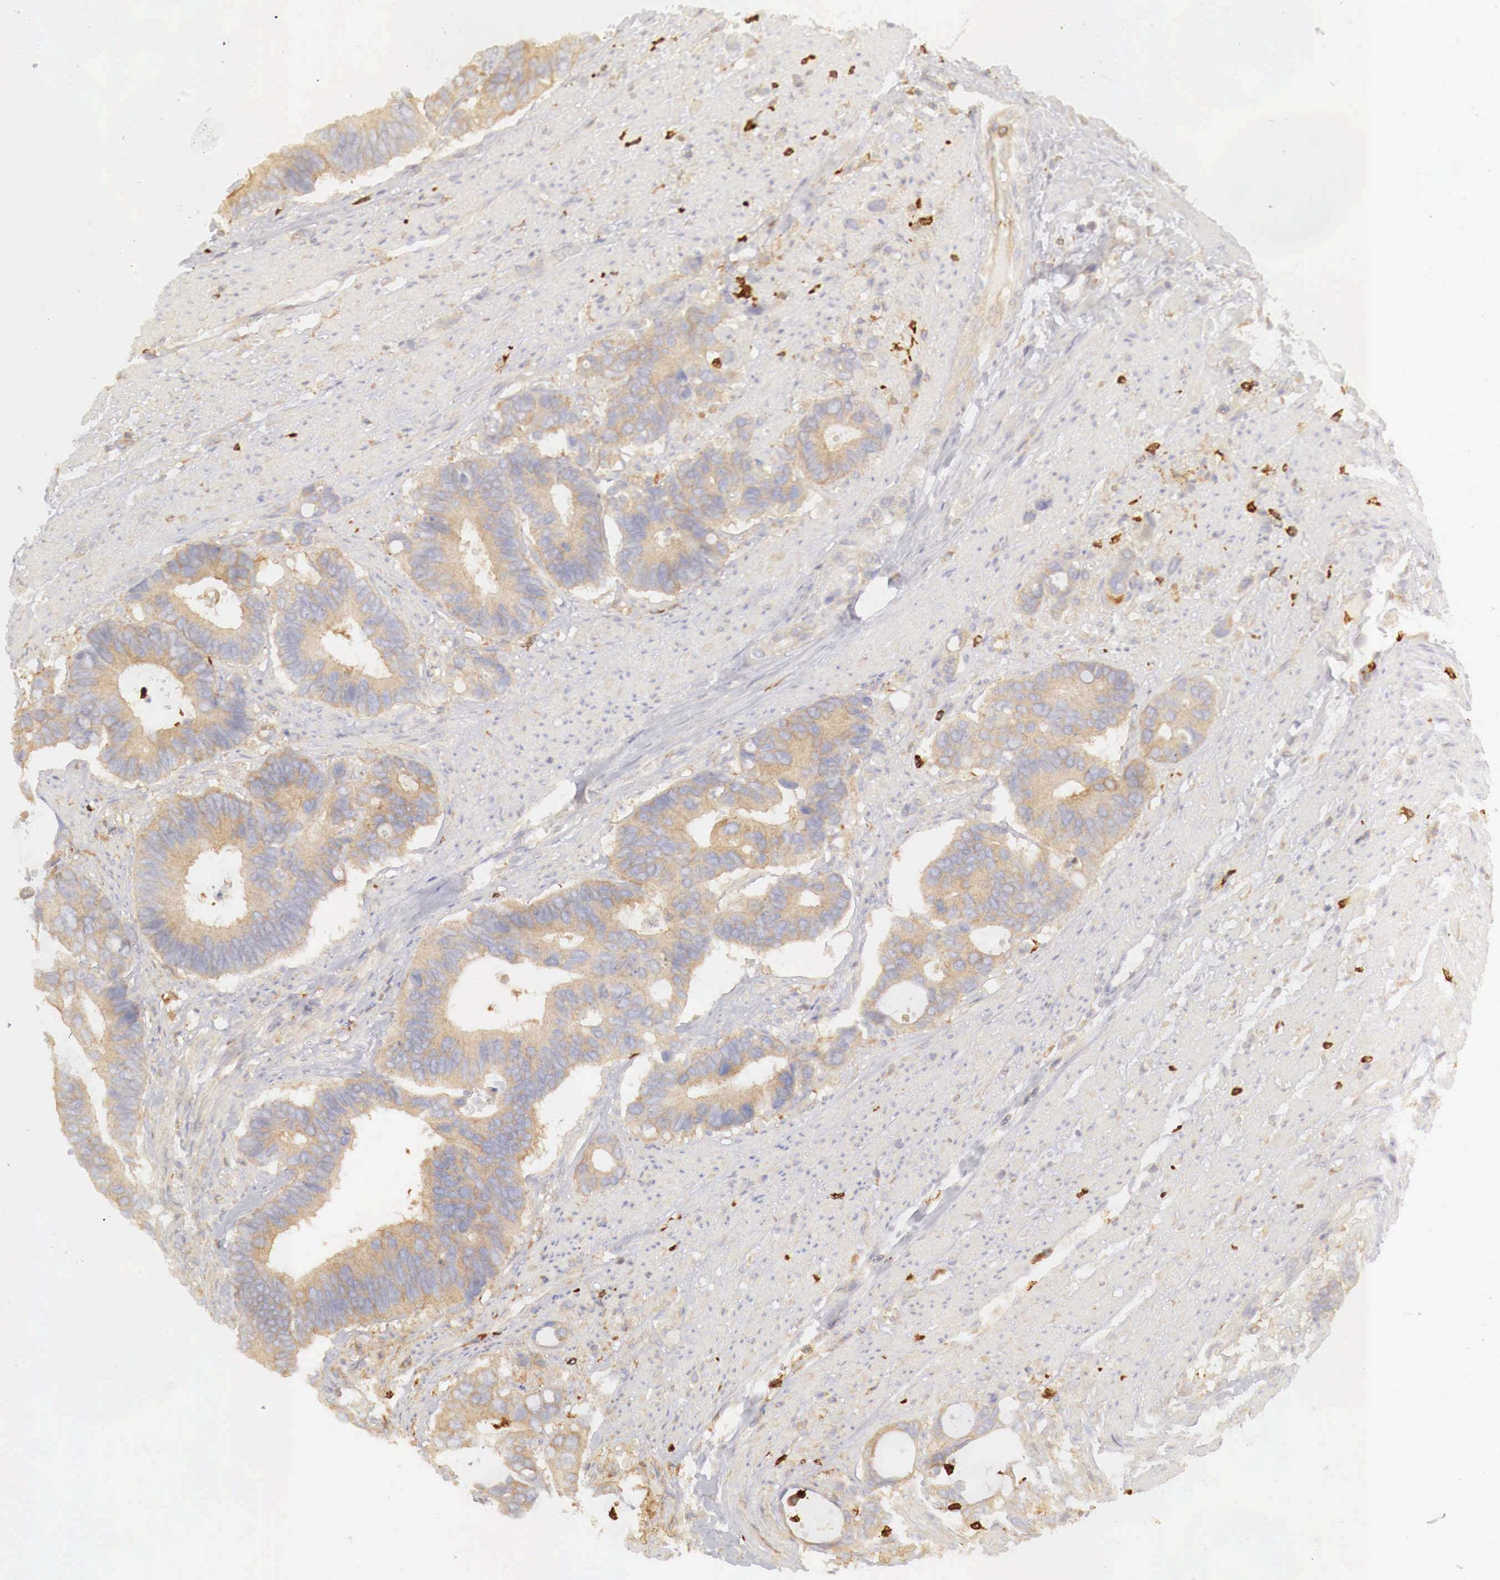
{"staining": {"intensity": "weak", "quantity": ">75%", "location": "cytoplasmic/membranous"}, "tissue": "colorectal cancer", "cell_type": "Tumor cells", "image_type": "cancer", "snomed": [{"axis": "morphology", "description": "Adenocarcinoma, NOS"}, {"axis": "topography", "description": "Colon"}], "caption": "Adenocarcinoma (colorectal) stained with a protein marker exhibits weak staining in tumor cells.", "gene": "G6PD", "patient": {"sex": "male", "age": 49}}